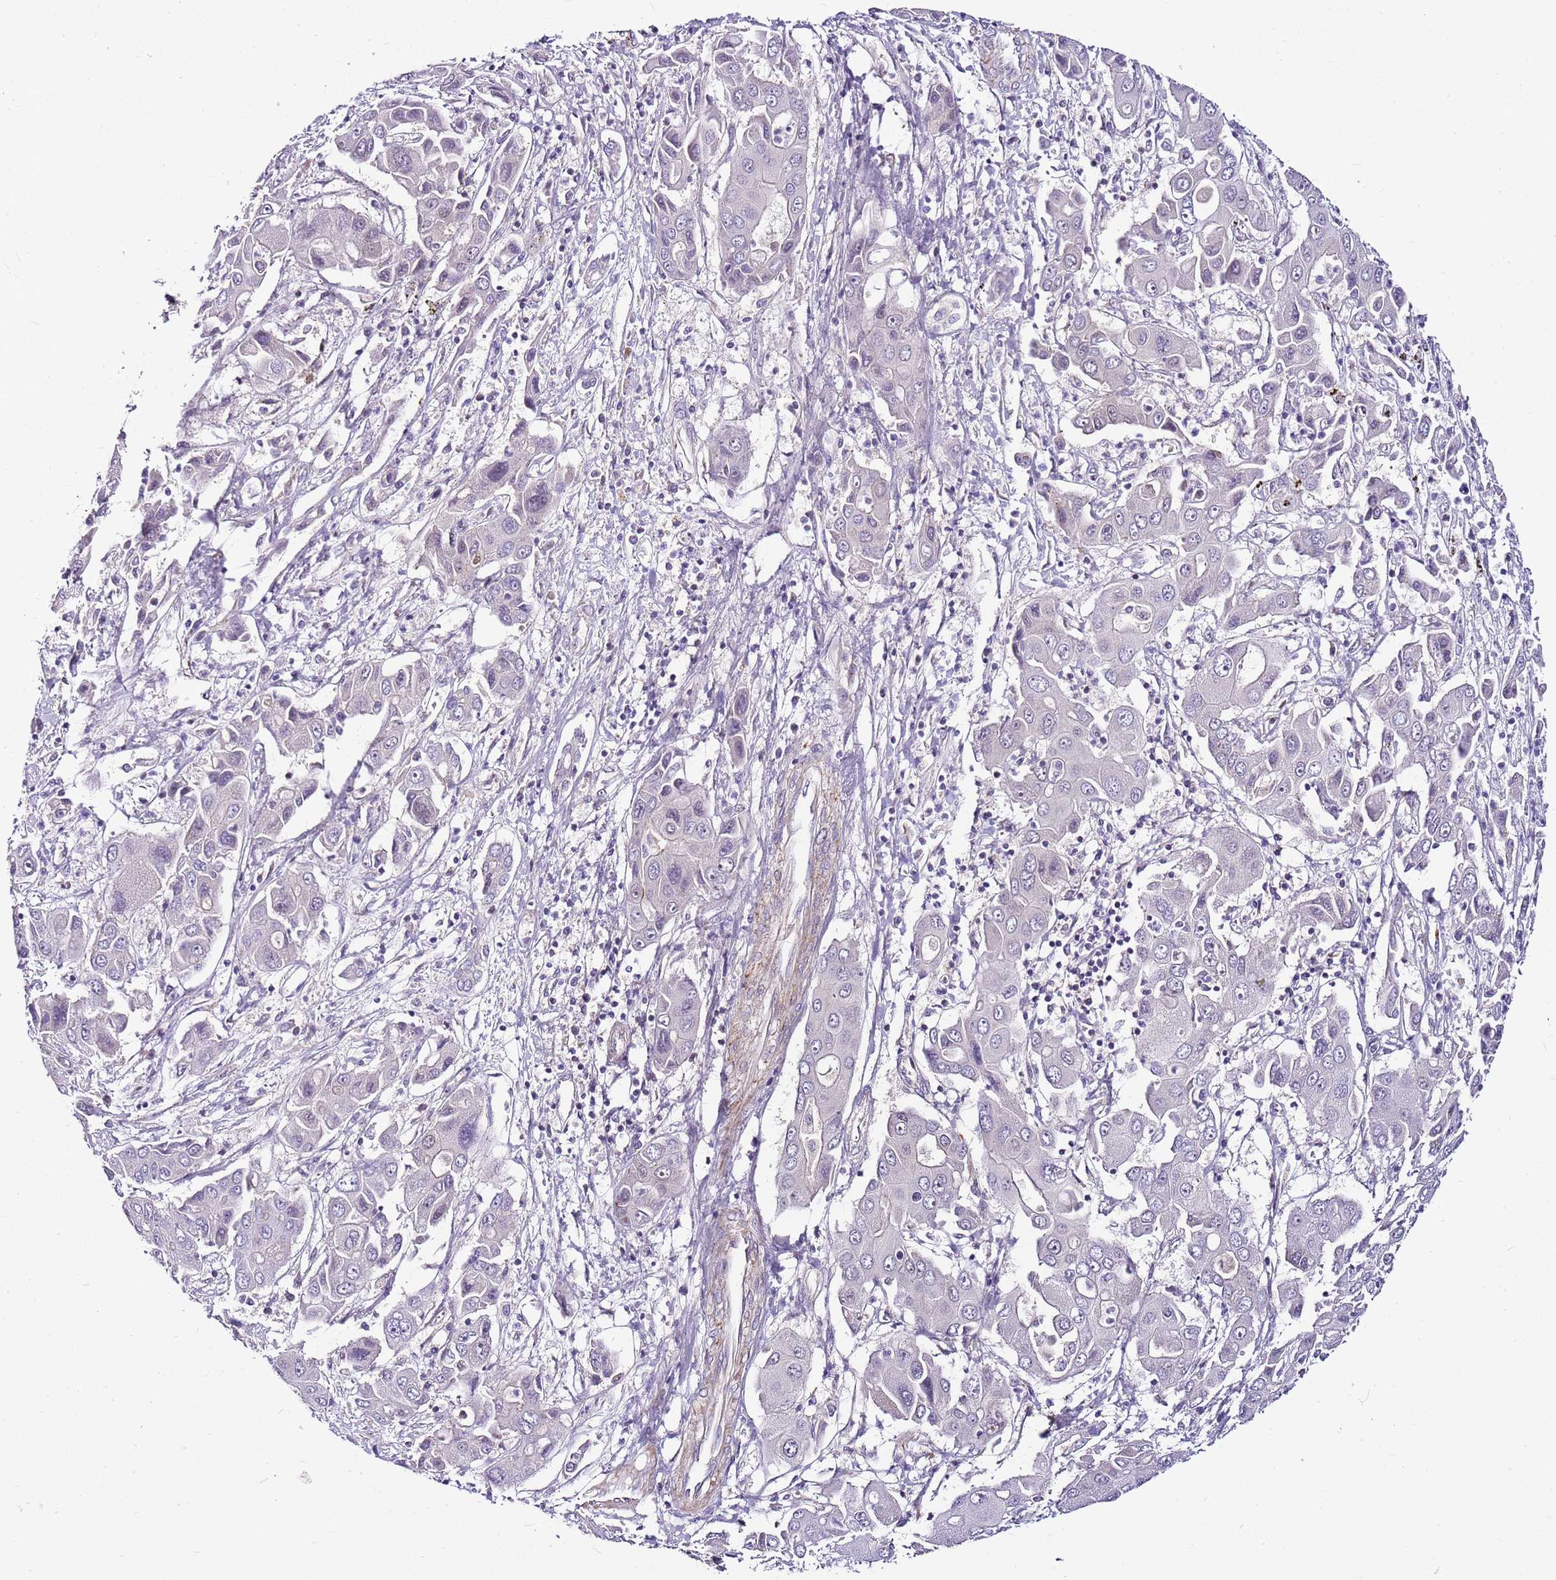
{"staining": {"intensity": "negative", "quantity": "none", "location": "none"}, "tissue": "liver cancer", "cell_type": "Tumor cells", "image_type": "cancer", "snomed": [{"axis": "morphology", "description": "Cholangiocarcinoma"}, {"axis": "topography", "description": "Liver"}], "caption": "Immunohistochemistry (IHC) photomicrograph of neoplastic tissue: human liver cholangiocarcinoma stained with DAB reveals no significant protein expression in tumor cells.", "gene": "POLE3", "patient": {"sex": "male", "age": 67}}